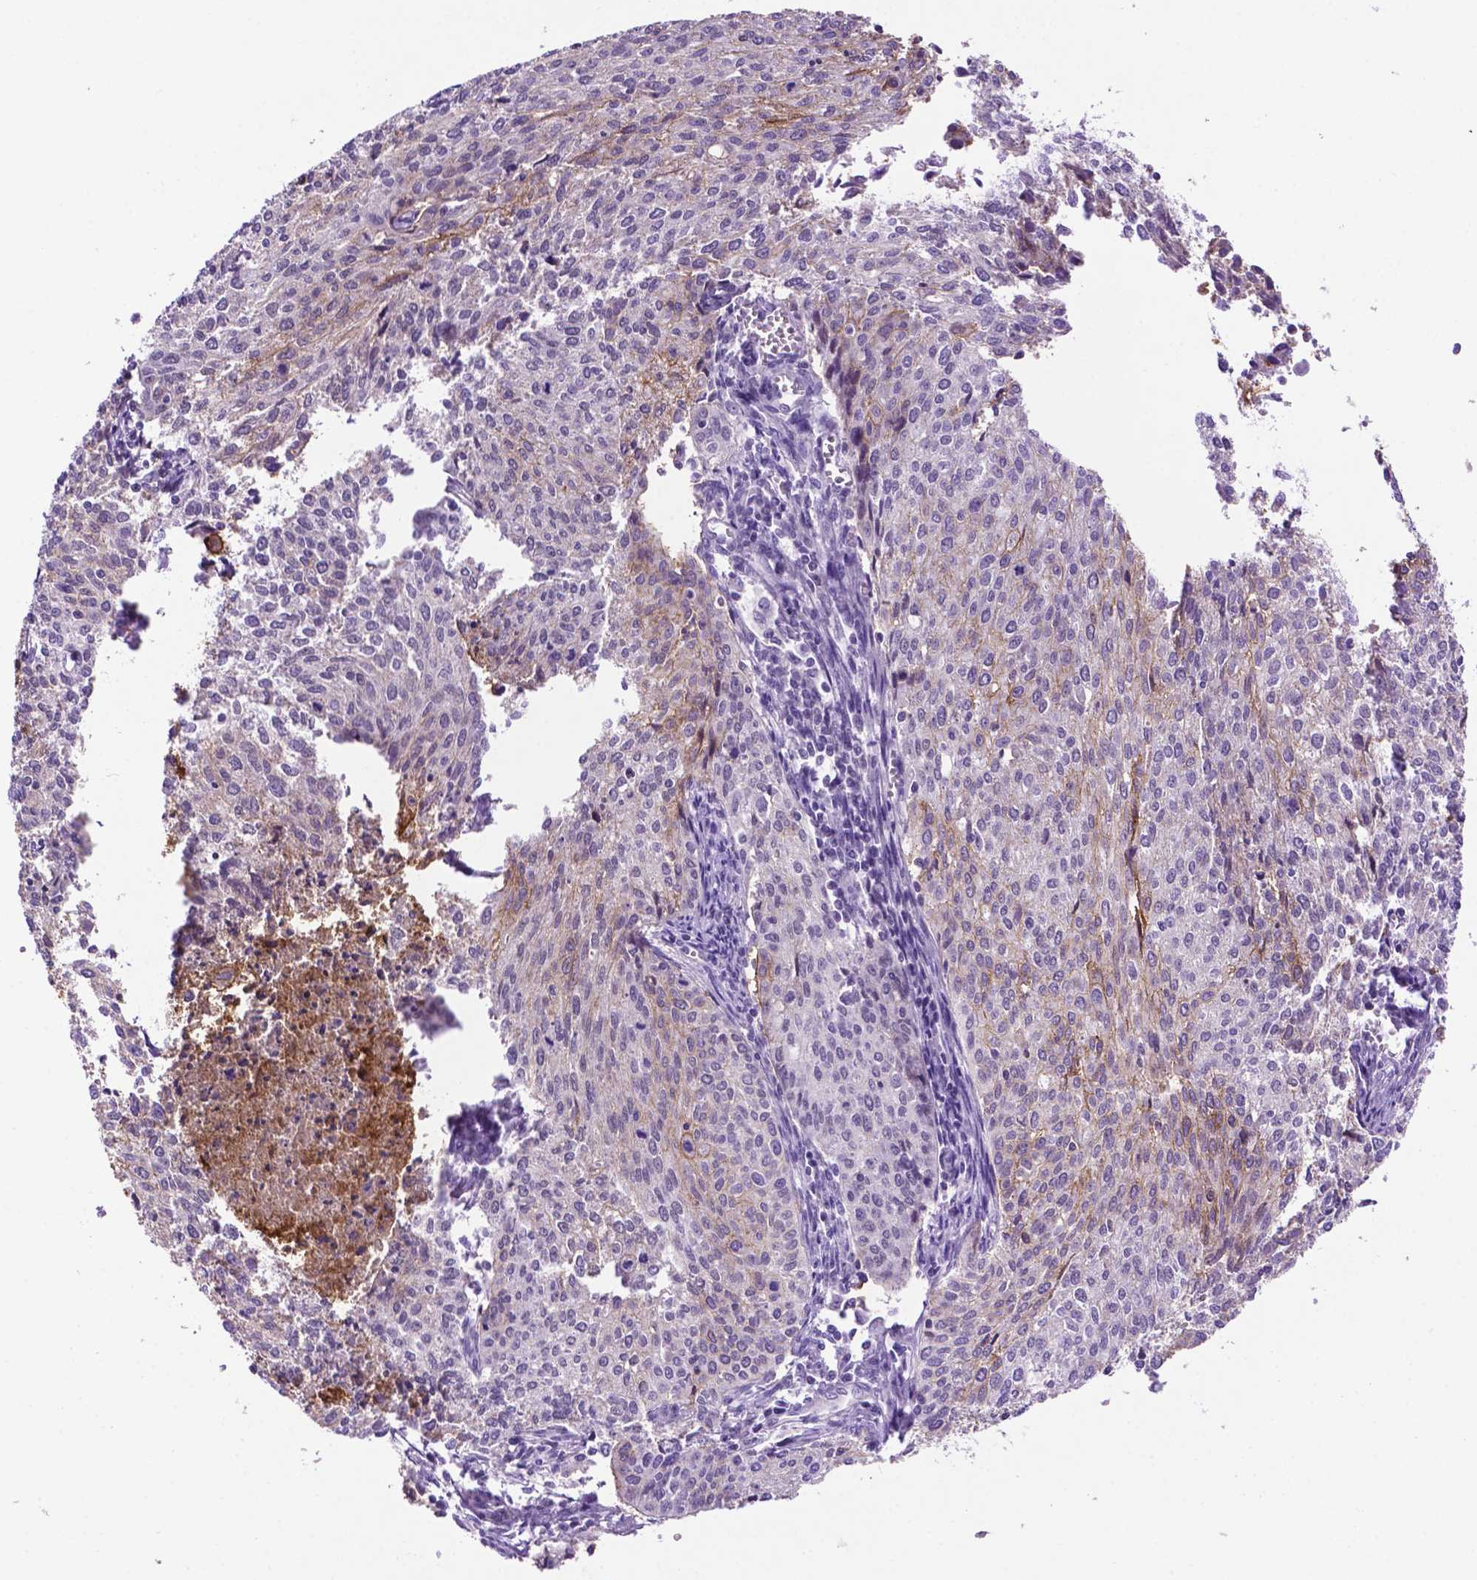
{"staining": {"intensity": "moderate", "quantity": "25%-75%", "location": "cytoplasmic/membranous"}, "tissue": "cervical cancer", "cell_type": "Tumor cells", "image_type": "cancer", "snomed": [{"axis": "morphology", "description": "Squamous cell carcinoma, NOS"}, {"axis": "topography", "description": "Cervix"}], "caption": "Tumor cells reveal medium levels of moderate cytoplasmic/membranous positivity in about 25%-75% of cells in human squamous cell carcinoma (cervical).", "gene": "TACSTD2", "patient": {"sex": "female", "age": 38}}